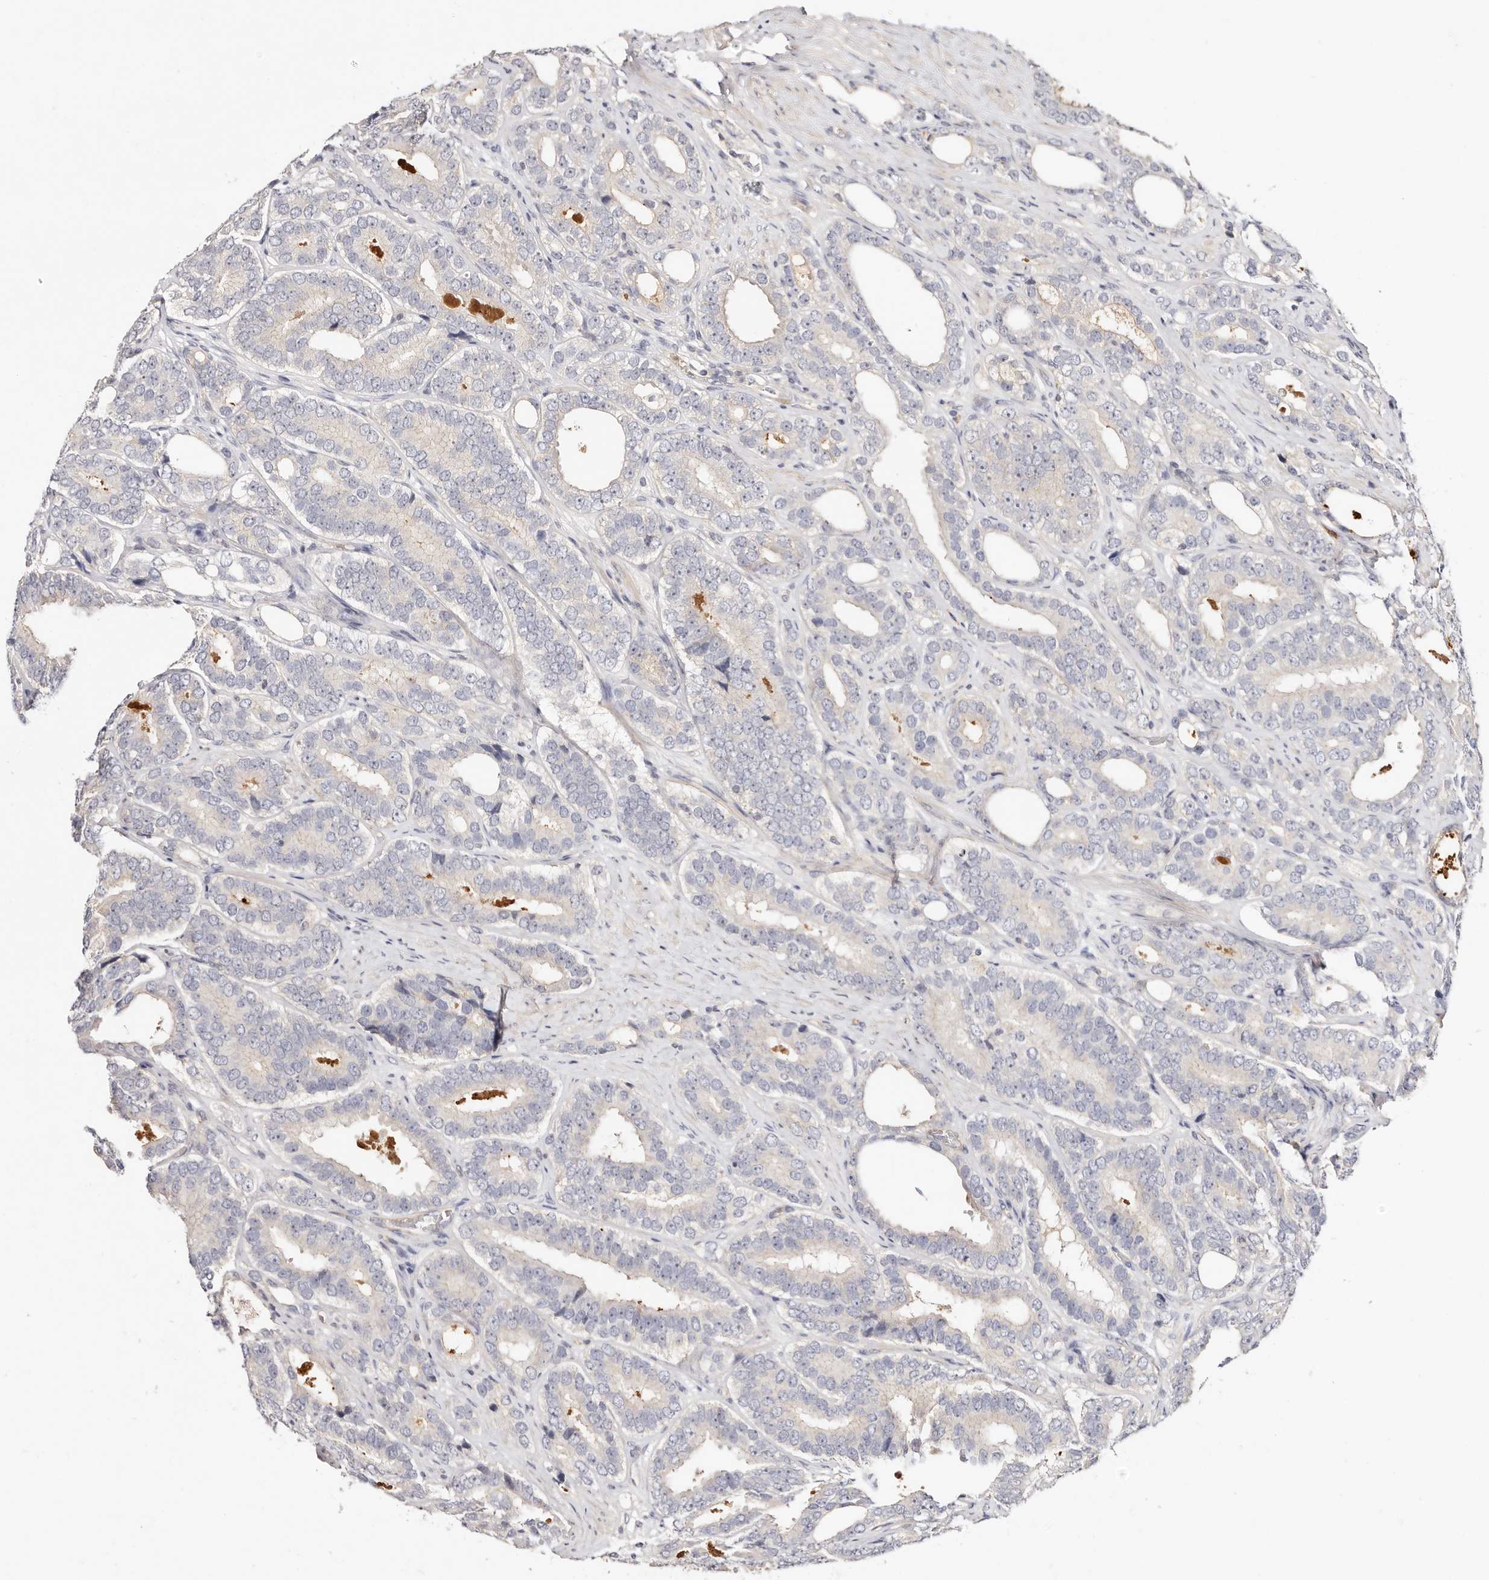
{"staining": {"intensity": "negative", "quantity": "none", "location": "none"}, "tissue": "prostate cancer", "cell_type": "Tumor cells", "image_type": "cancer", "snomed": [{"axis": "morphology", "description": "Adenocarcinoma, High grade"}, {"axis": "topography", "description": "Prostate"}], "caption": "Tumor cells are negative for brown protein staining in prostate cancer (adenocarcinoma (high-grade)). (Stains: DAB (3,3'-diaminobenzidine) immunohistochemistry (IHC) with hematoxylin counter stain, Microscopy: brightfield microscopy at high magnification).", "gene": "SLC35B2", "patient": {"sex": "male", "age": 56}}